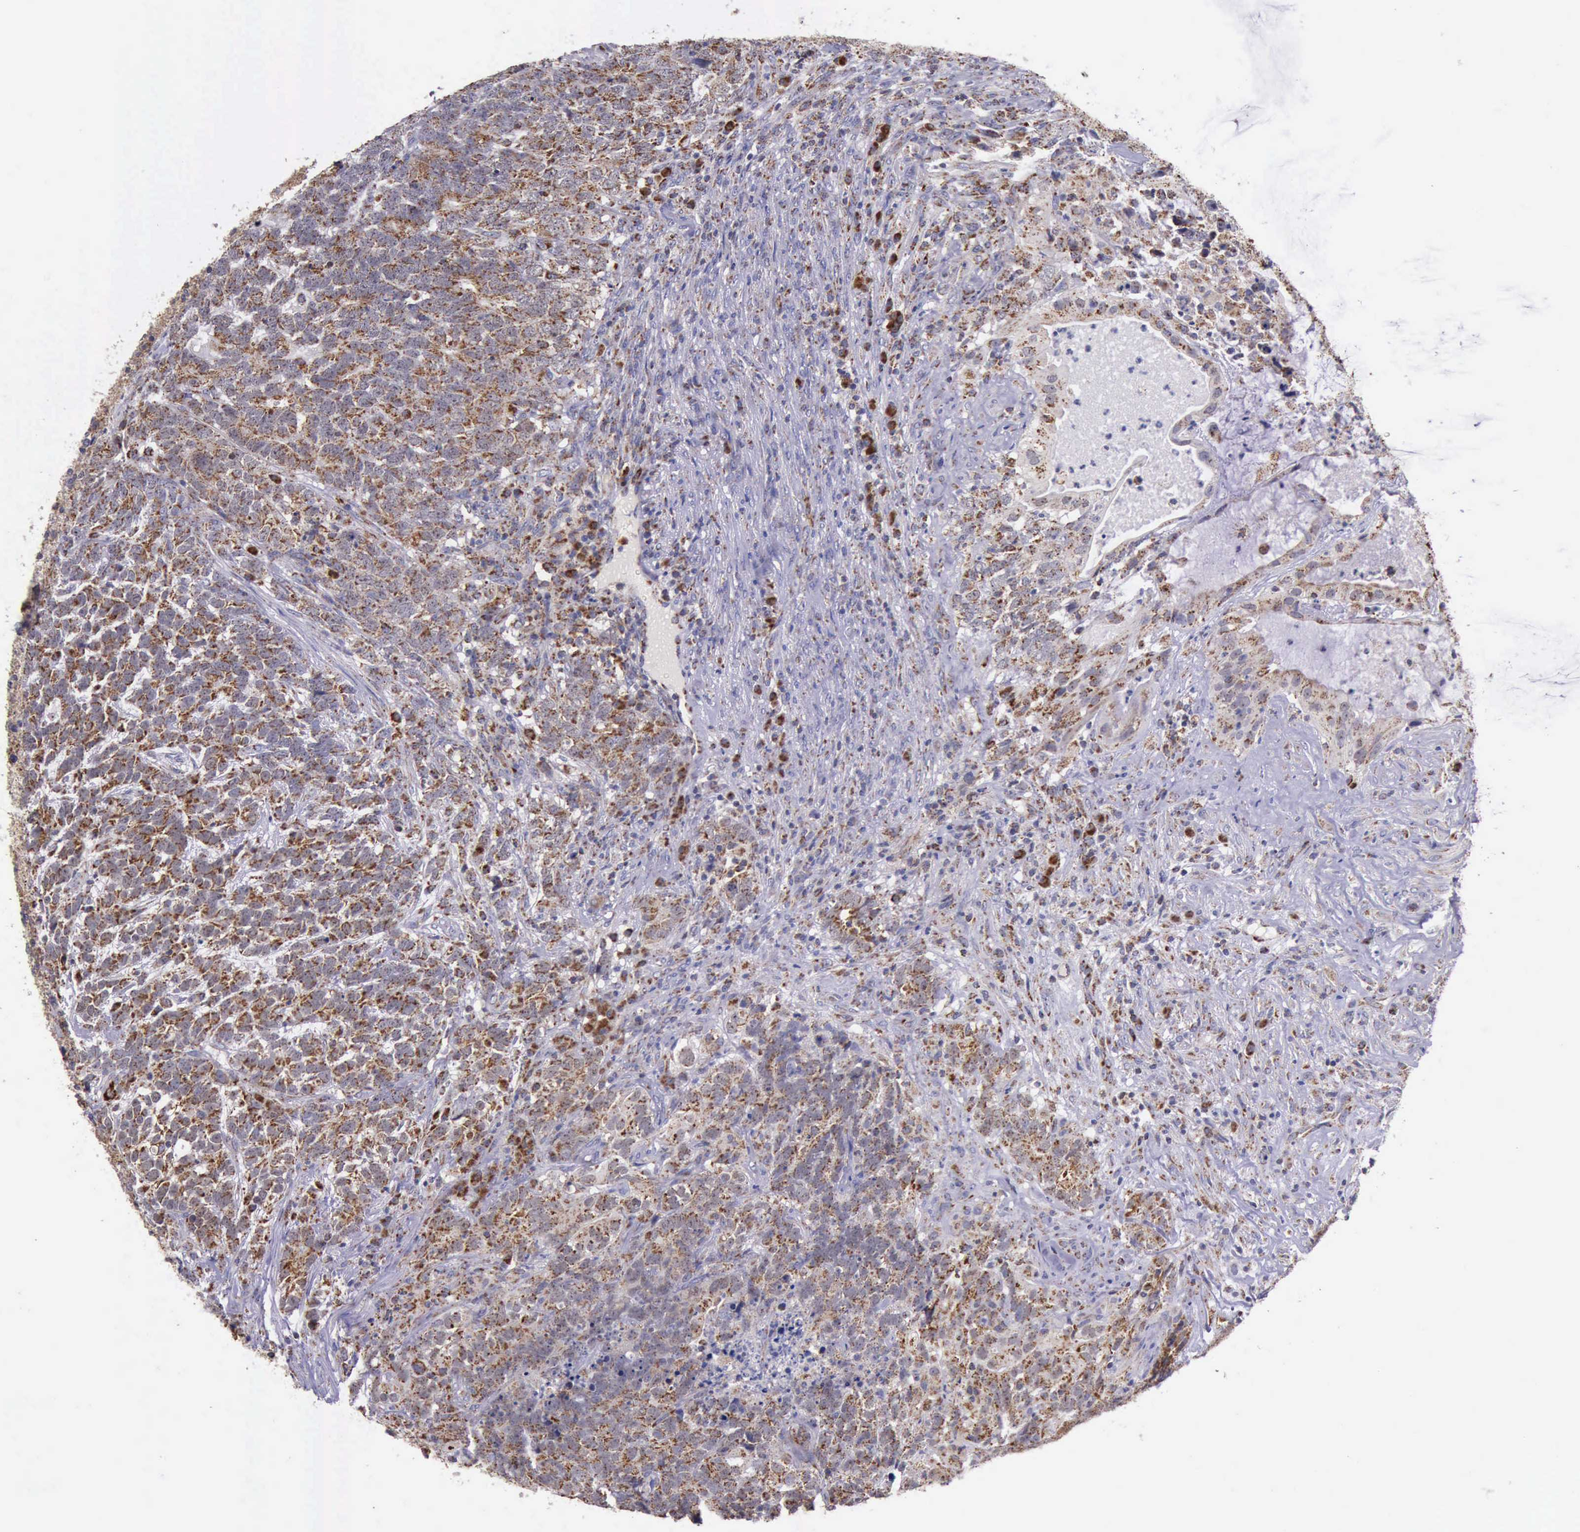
{"staining": {"intensity": "moderate", "quantity": ">75%", "location": "cytoplasmic/membranous"}, "tissue": "testis cancer", "cell_type": "Tumor cells", "image_type": "cancer", "snomed": [{"axis": "morphology", "description": "Carcinoma, Embryonal, NOS"}, {"axis": "topography", "description": "Testis"}], "caption": "Approximately >75% of tumor cells in human testis cancer show moderate cytoplasmic/membranous protein staining as visualized by brown immunohistochemical staining.", "gene": "TXN2", "patient": {"sex": "male", "age": 26}}